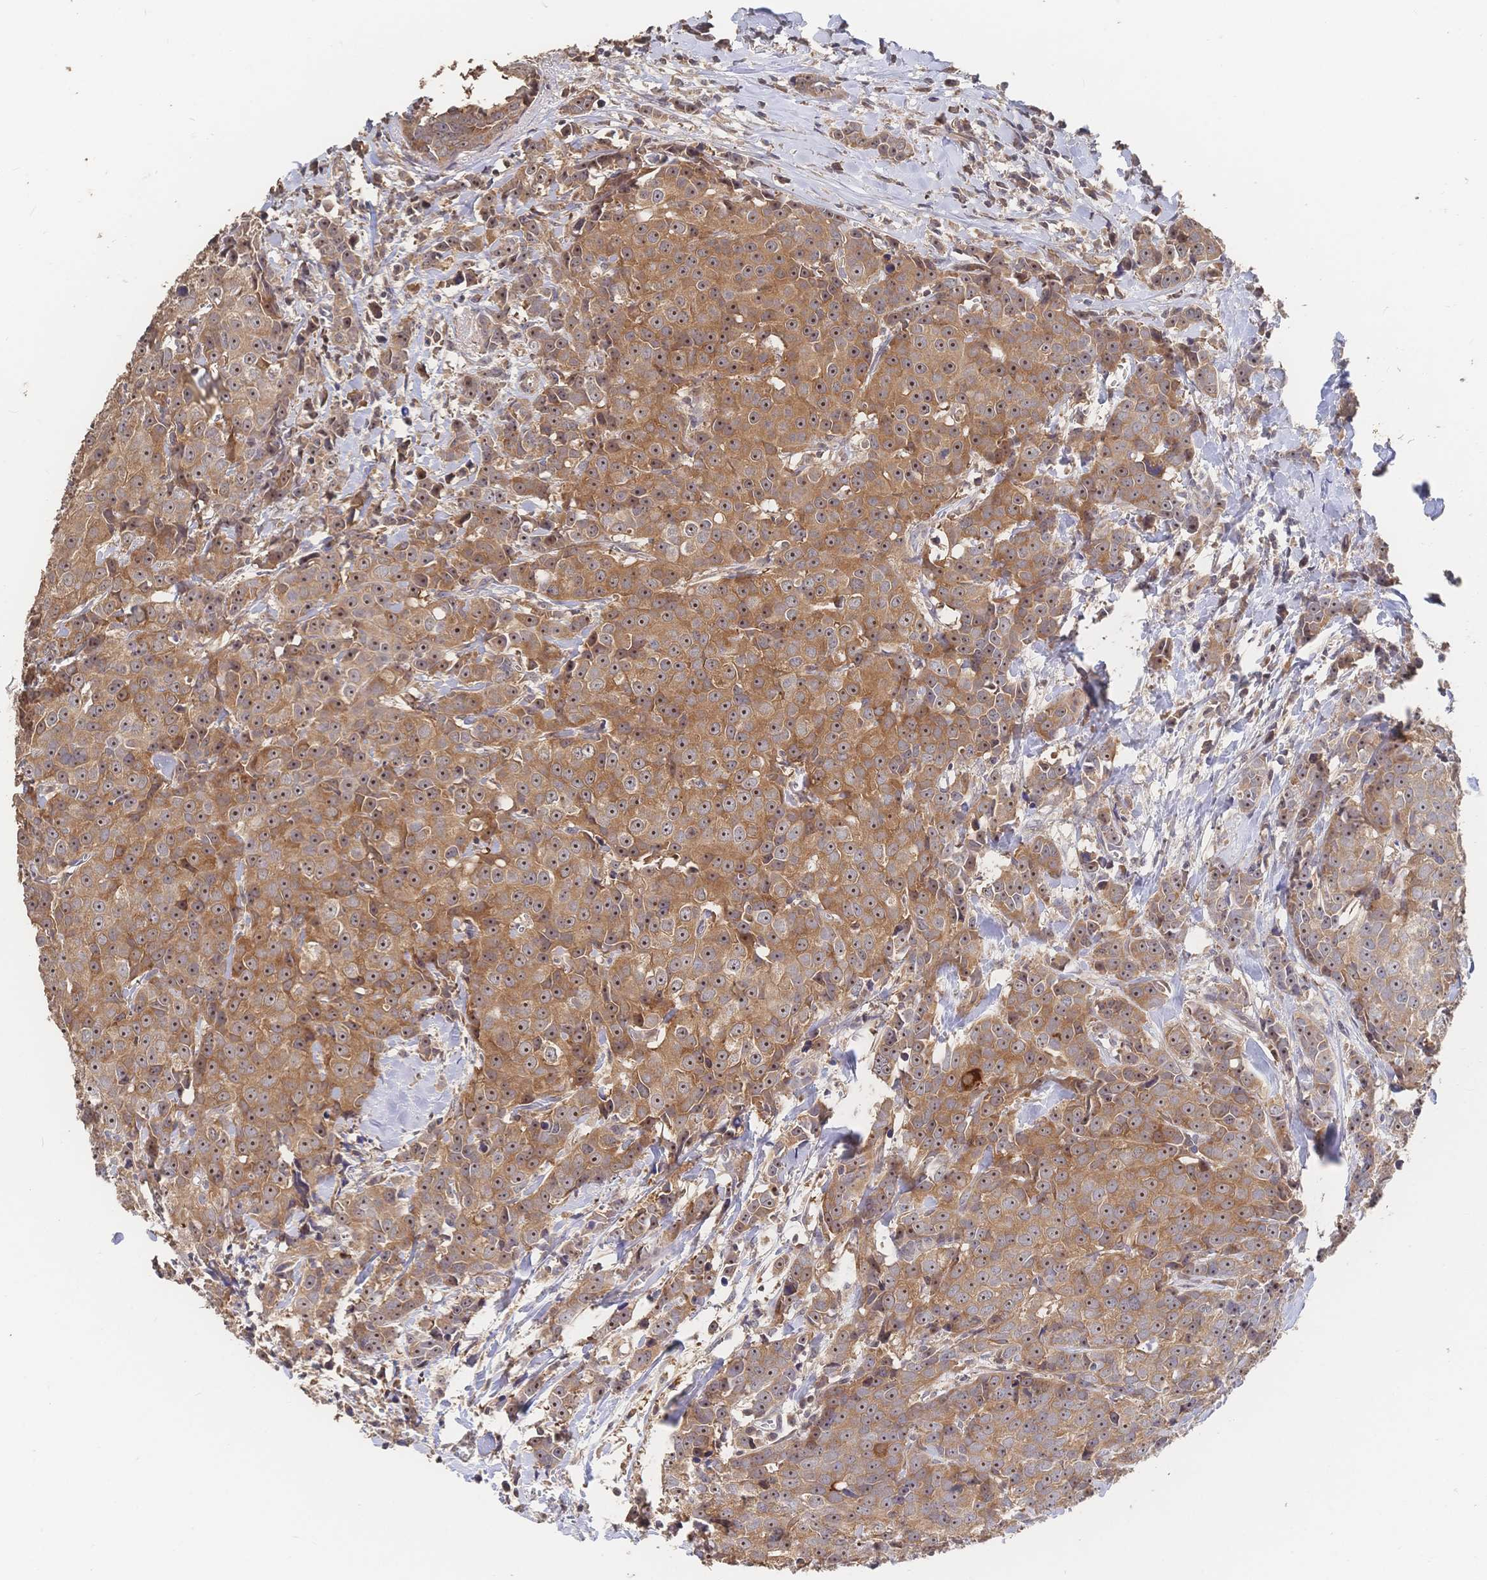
{"staining": {"intensity": "moderate", "quantity": ">75%", "location": "cytoplasmic/membranous,nuclear"}, "tissue": "breast cancer", "cell_type": "Tumor cells", "image_type": "cancer", "snomed": [{"axis": "morphology", "description": "Duct carcinoma"}, {"axis": "topography", "description": "Breast"}], "caption": "Protein staining demonstrates moderate cytoplasmic/membranous and nuclear expression in approximately >75% of tumor cells in breast cancer.", "gene": "DNAJA4", "patient": {"sex": "female", "age": 80}}